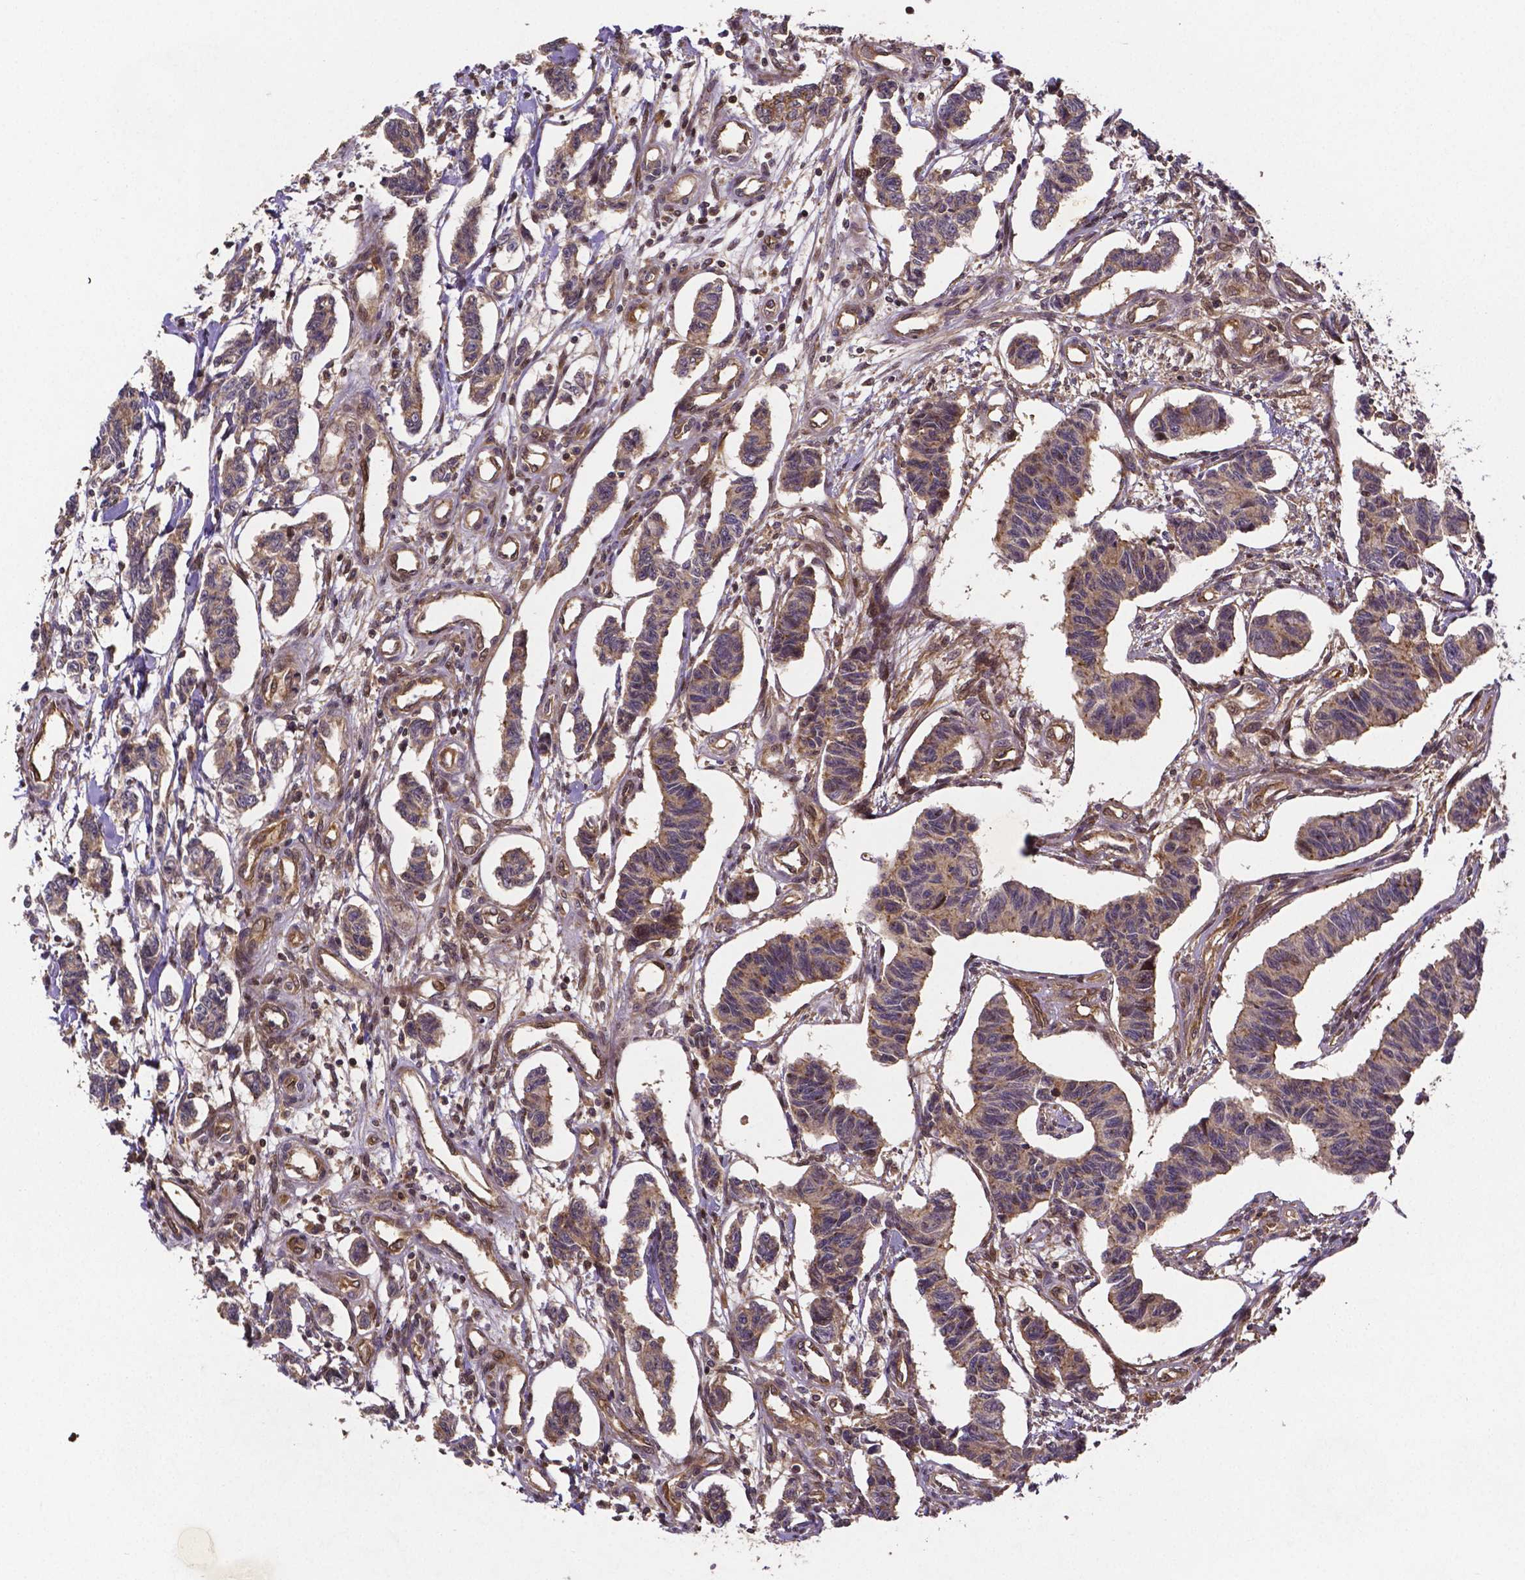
{"staining": {"intensity": "weak", "quantity": ">75%", "location": "cytoplasmic/membranous"}, "tissue": "carcinoid", "cell_type": "Tumor cells", "image_type": "cancer", "snomed": [{"axis": "morphology", "description": "Carcinoid, malignant, NOS"}, {"axis": "topography", "description": "Kidney"}], "caption": "A low amount of weak cytoplasmic/membranous staining is identified in about >75% of tumor cells in carcinoid tissue.", "gene": "RNF123", "patient": {"sex": "female", "age": 41}}